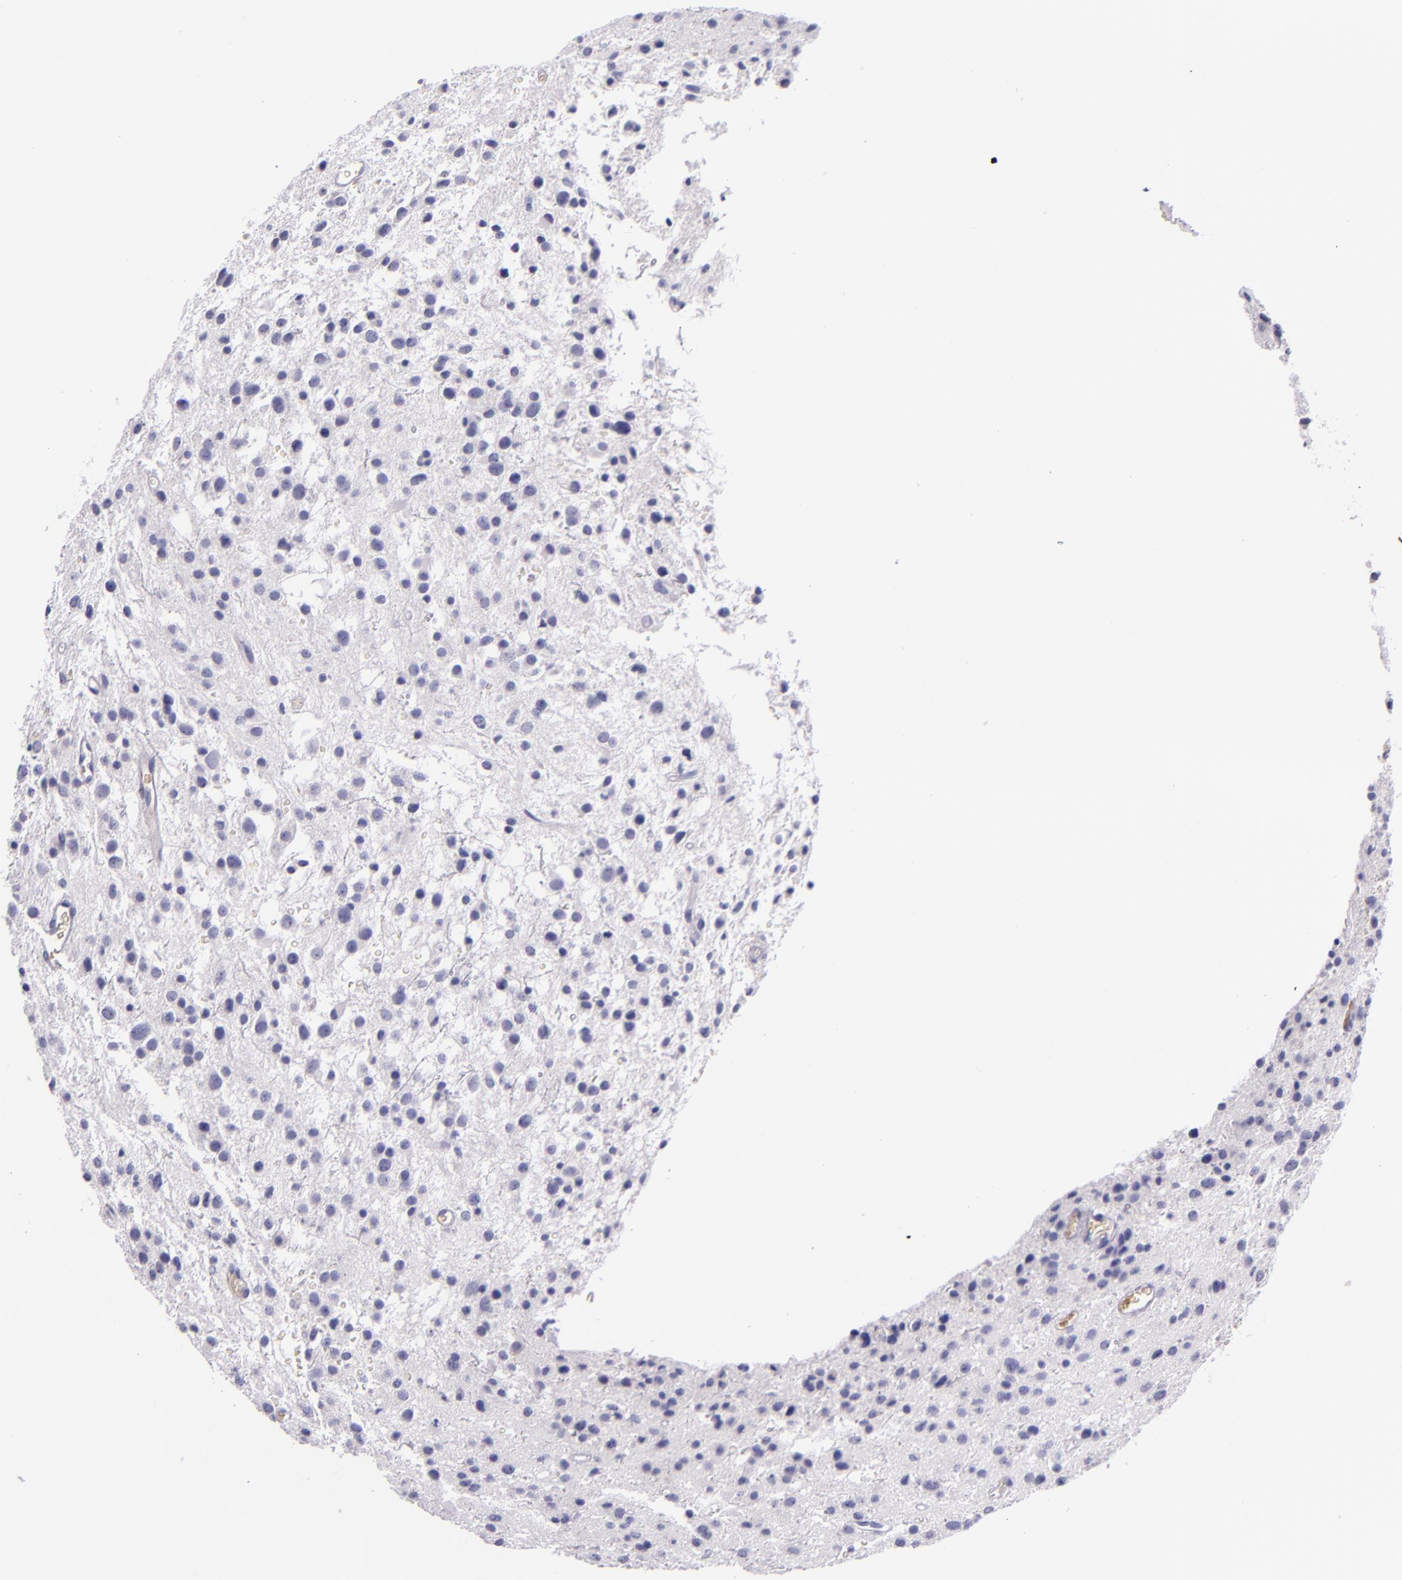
{"staining": {"intensity": "negative", "quantity": "none", "location": "none"}, "tissue": "glioma", "cell_type": "Tumor cells", "image_type": "cancer", "snomed": [{"axis": "morphology", "description": "Glioma, malignant, Low grade"}, {"axis": "topography", "description": "Brain"}], "caption": "Immunohistochemistry photomicrograph of human malignant glioma (low-grade) stained for a protein (brown), which displays no positivity in tumor cells.", "gene": "KNG1", "patient": {"sex": "female", "age": 36}}